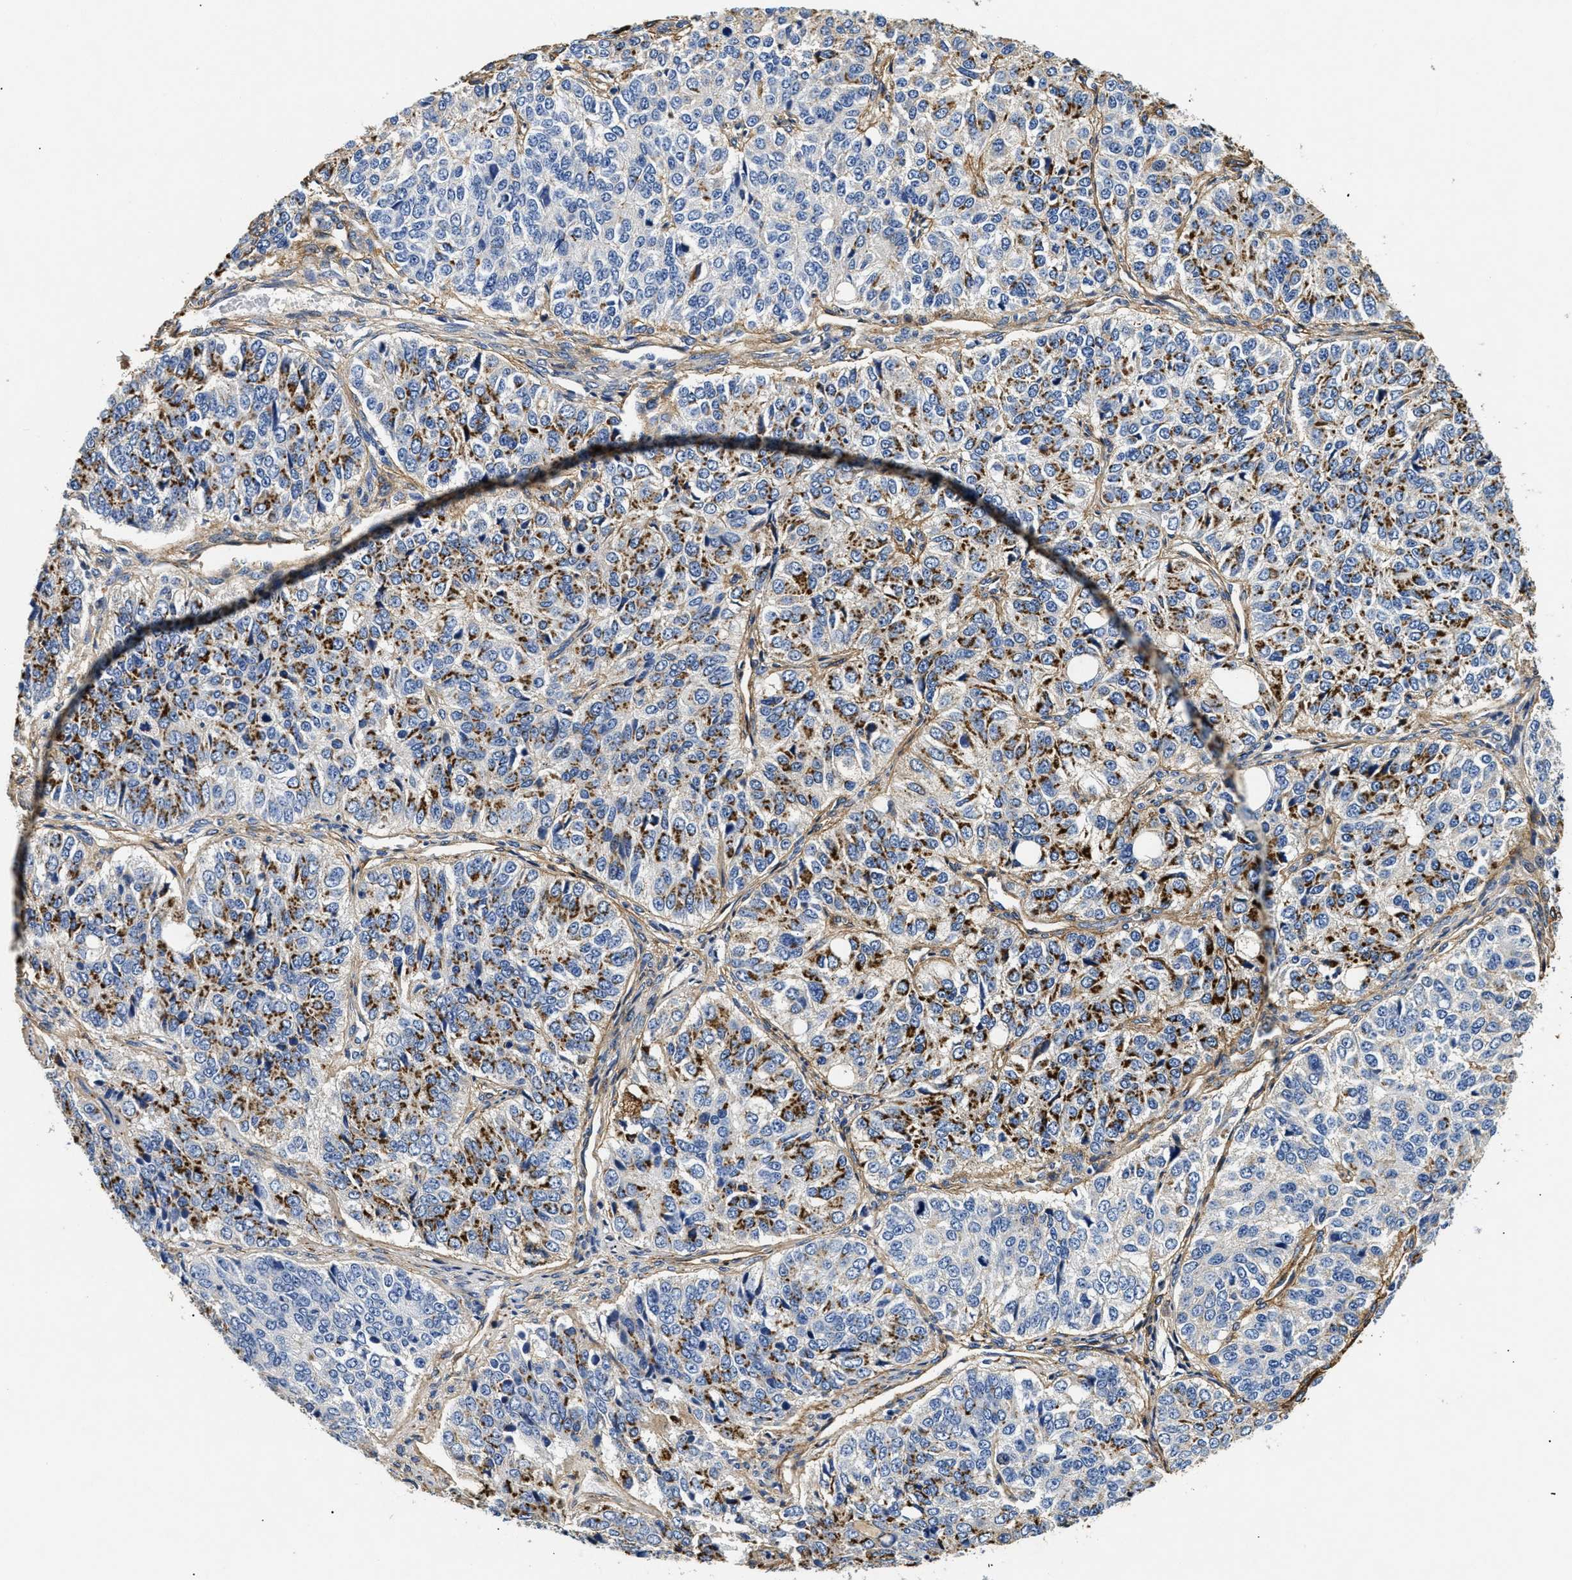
{"staining": {"intensity": "strong", "quantity": "25%-75%", "location": "cytoplasmic/membranous"}, "tissue": "ovarian cancer", "cell_type": "Tumor cells", "image_type": "cancer", "snomed": [{"axis": "morphology", "description": "Carcinoma, endometroid"}, {"axis": "topography", "description": "Ovary"}], "caption": "A photomicrograph showing strong cytoplasmic/membranous expression in about 25%-75% of tumor cells in ovarian cancer (endometroid carcinoma), as visualized by brown immunohistochemical staining.", "gene": "LAMA3", "patient": {"sex": "female", "age": 51}}